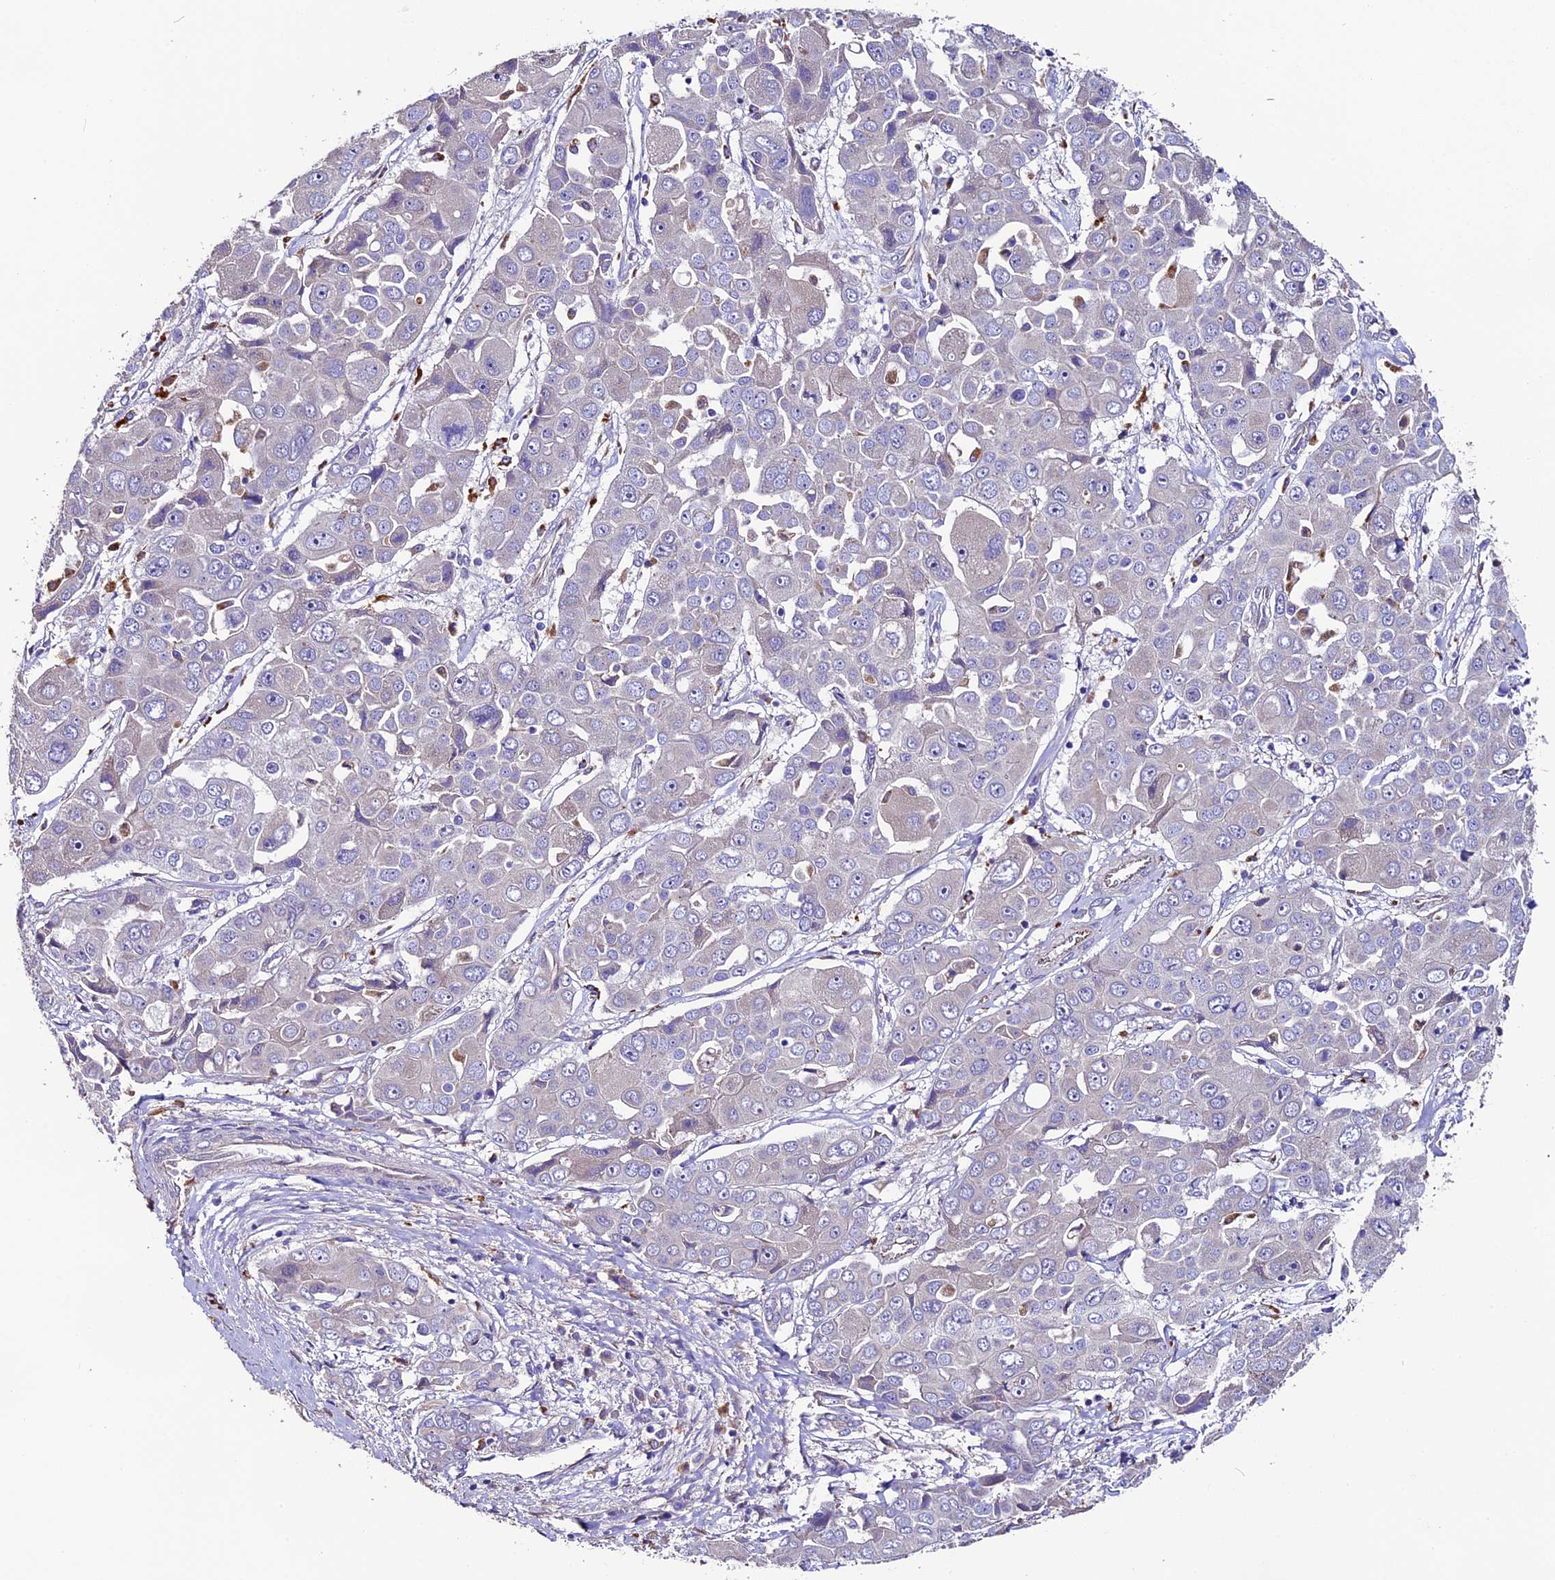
{"staining": {"intensity": "negative", "quantity": "none", "location": "none"}, "tissue": "liver cancer", "cell_type": "Tumor cells", "image_type": "cancer", "snomed": [{"axis": "morphology", "description": "Cholangiocarcinoma"}, {"axis": "topography", "description": "Liver"}], "caption": "This is an immunohistochemistry micrograph of cholangiocarcinoma (liver). There is no expression in tumor cells.", "gene": "CLN5", "patient": {"sex": "male", "age": 67}}